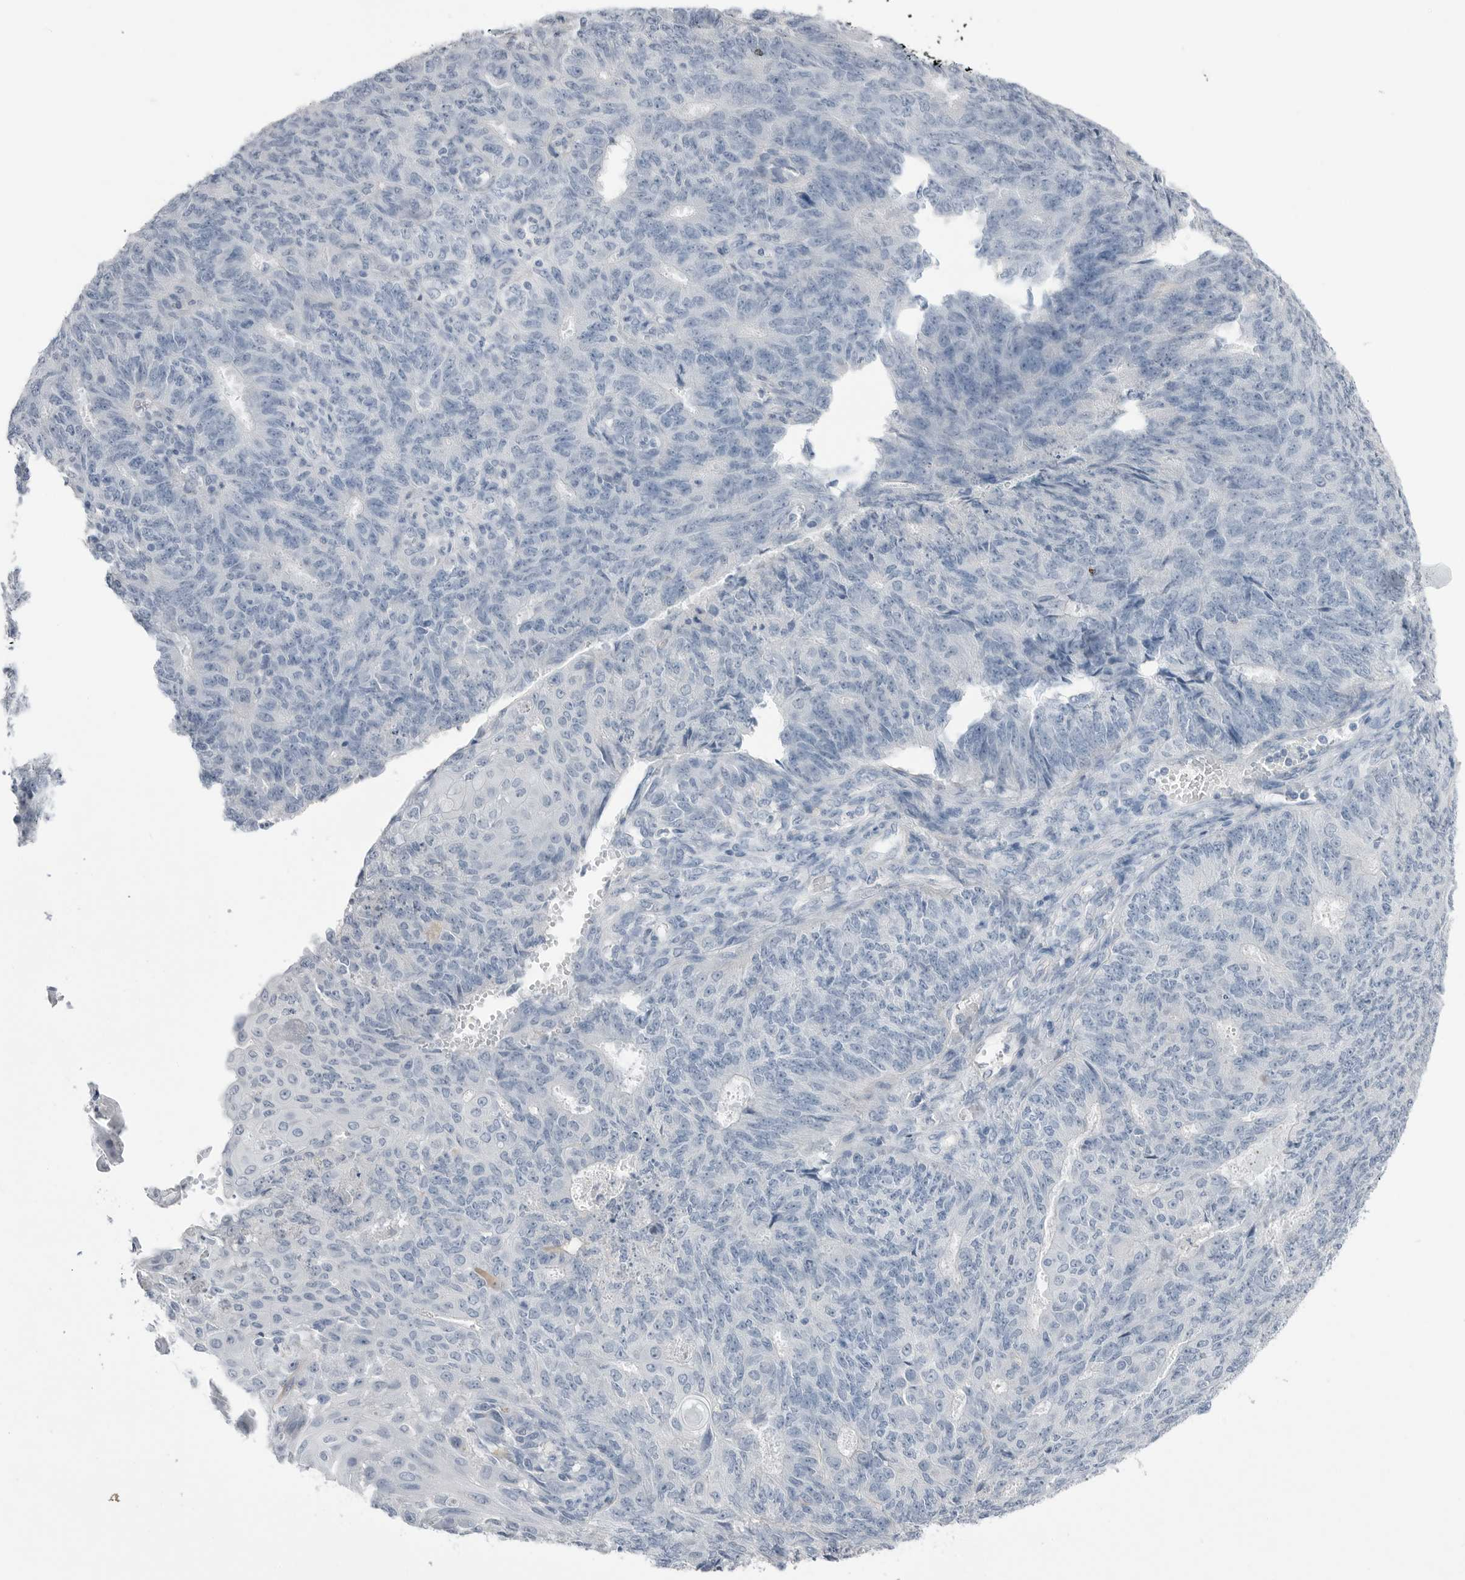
{"staining": {"intensity": "negative", "quantity": "none", "location": "none"}, "tissue": "endometrial cancer", "cell_type": "Tumor cells", "image_type": "cancer", "snomed": [{"axis": "morphology", "description": "Adenocarcinoma, NOS"}, {"axis": "topography", "description": "Endometrium"}], "caption": "Immunohistochemistry of endometrial adenocarcinoma reveals no expression in tumor cells.", "gene": "ABHD12", "patient": {"sex": "female", "age": 32}}